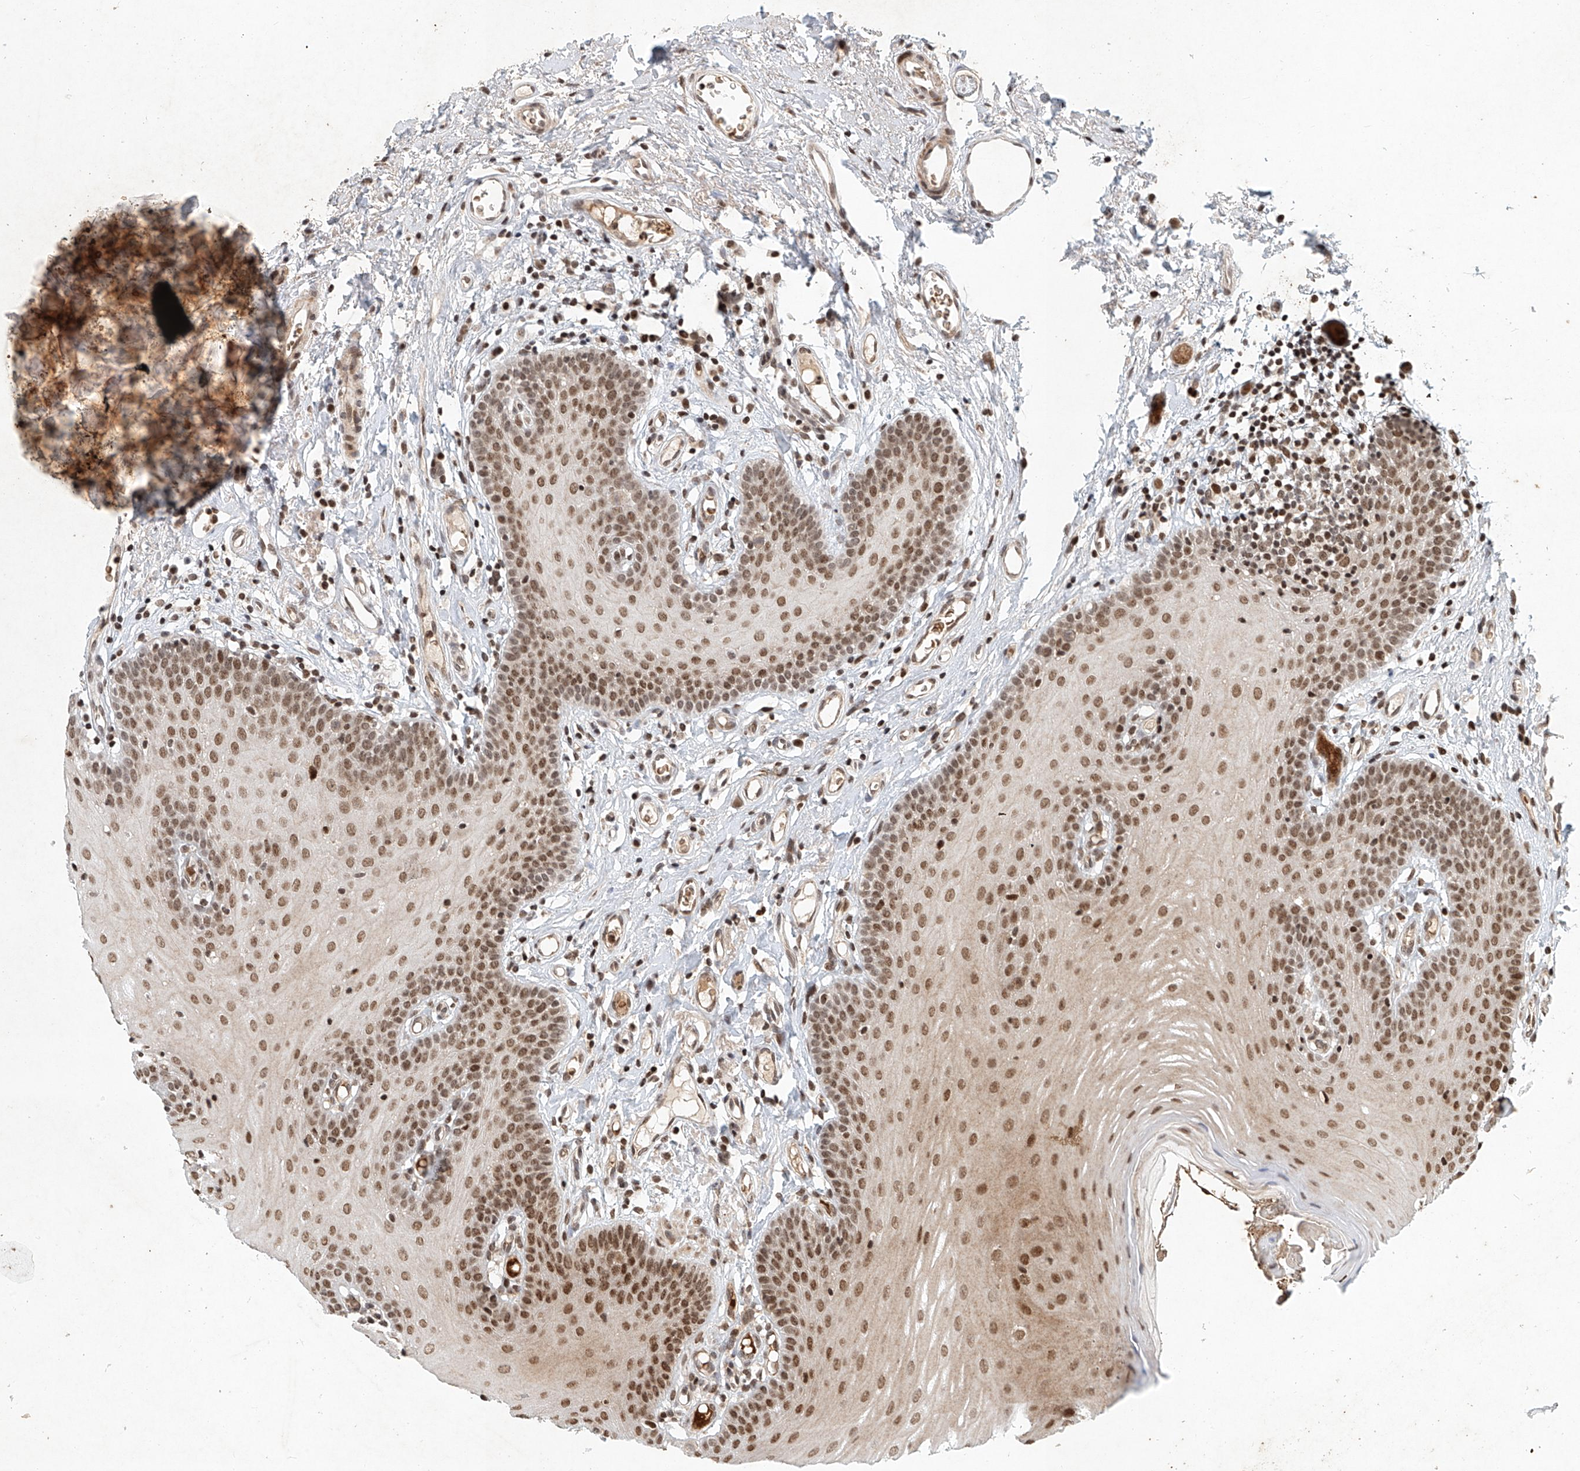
{"staining": {"intensity": "moderate", "quantity": ">75%", "location": "nuclear"}, "tissue": "oral mucosa", "cell_type": "Squamous epithelial cells", "image_type": "normal", "snomed": [{"axis": "morphology", "description": "Normal tissue, NOS"}, {"axis": "topography", "description": "Oral tissue"}], "caption": "Immunohistochemistry (IHC) micrograph of unremarkable oral mucosa: oral mucosa stained using immunohistochemistry (IHC) reveals medium levels of moderate protein expression localized specifically in the nuclear of squamous epithelial cells, appearing as a nuclear brown color.", "gene": "ZNF470", "patient": {"sex": "male", "age": 74}}